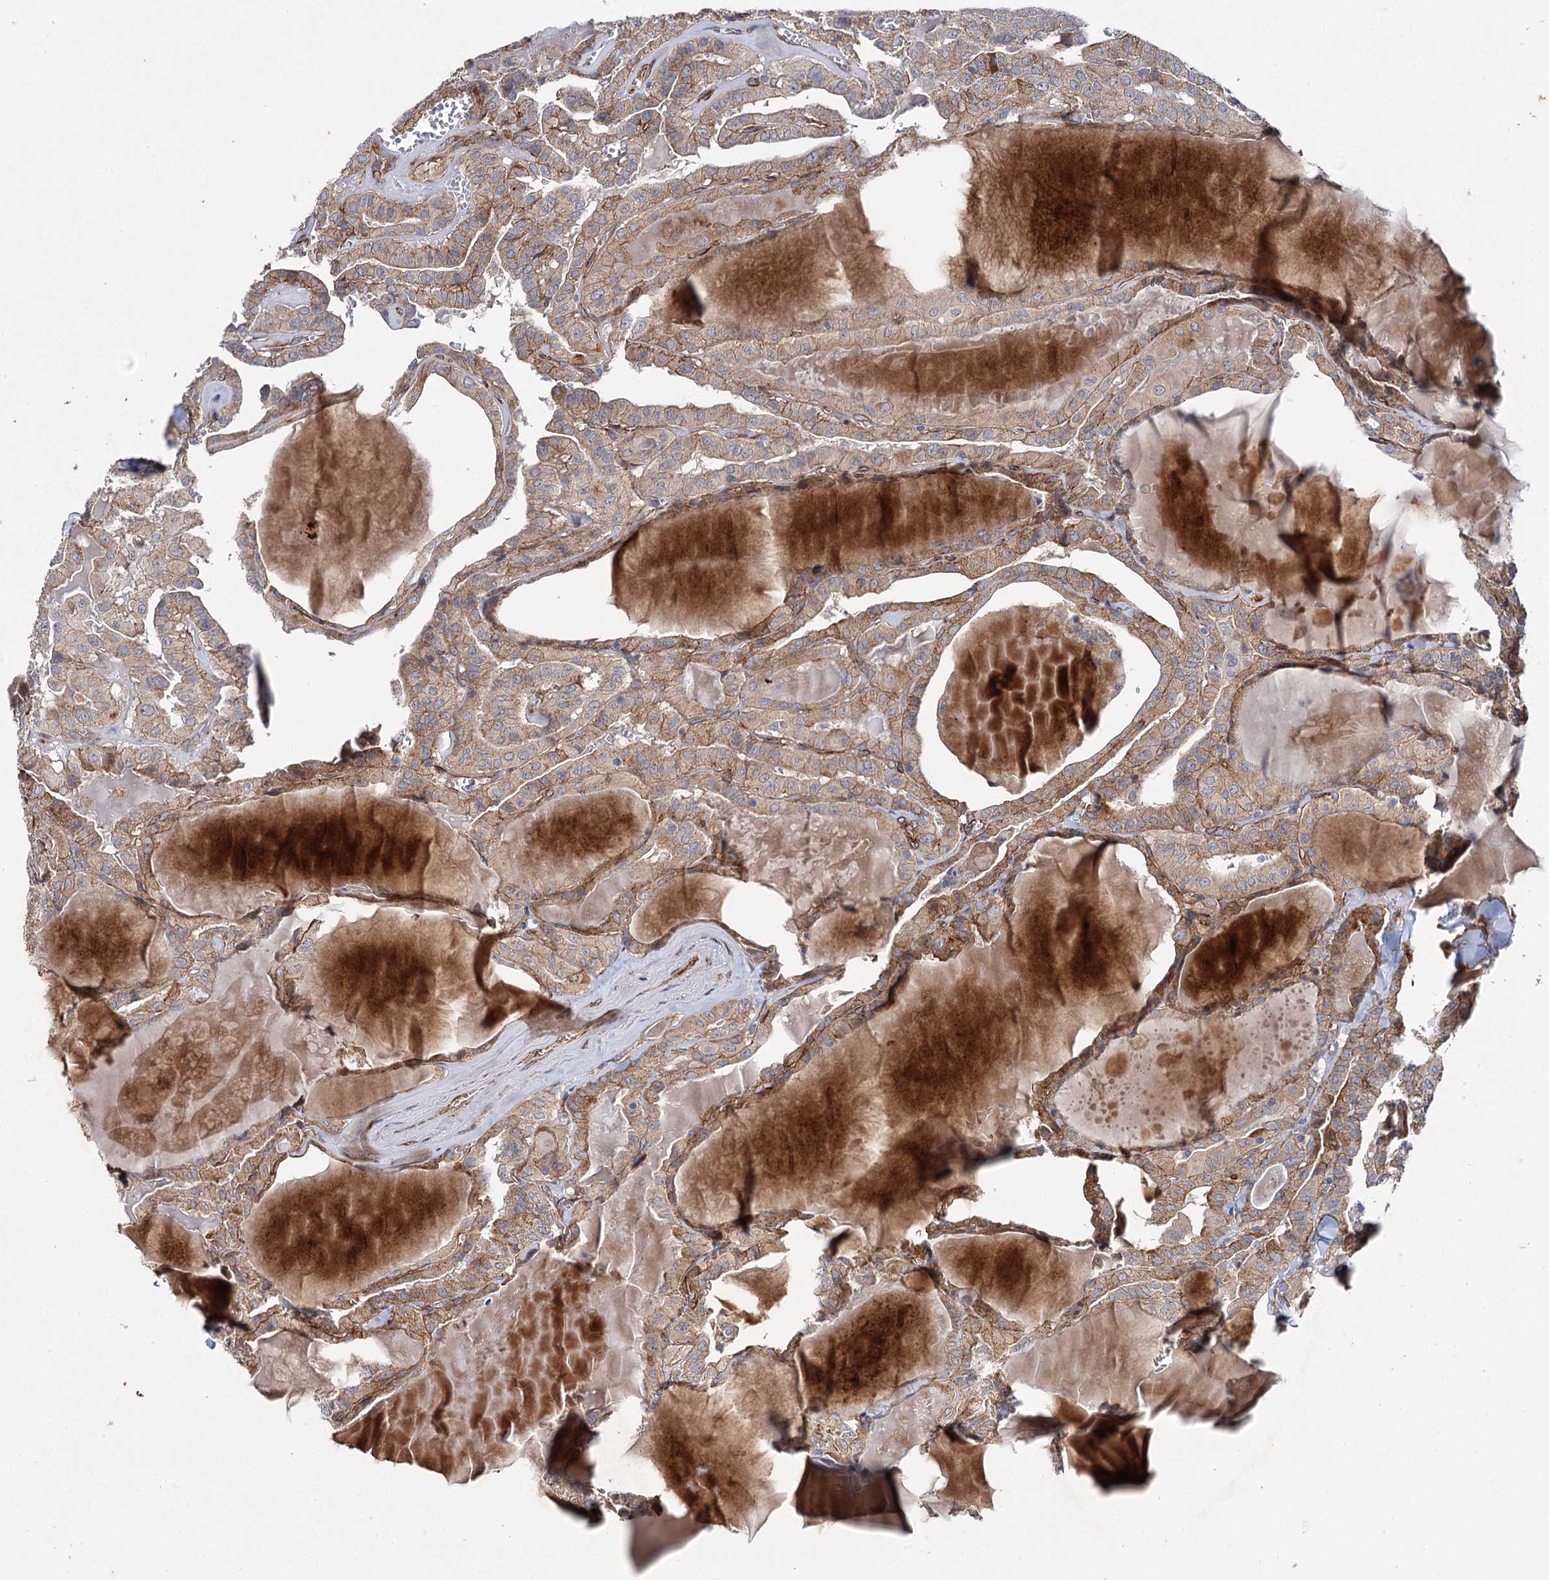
{"staining": {"intensity": "moderate", "quantity": ">75%", "location": "cytoplasmic/membranous"}, "tissue": "thyroid cancer", "cell_type": "Tumor cells", "image_type": "cancer", "snomed": [{"axis": "morphology", "description": "Papillary adenocarcinoma, NOS"}, {"axis": "topography", "description": "Thyroid gland"}], "caption": "The histopathology image demonstrates a brown stain indicating the presence of a protein in the cytoplasmic/membranous of tumor cells in thyroid cancer.", "gene": "SPATS2", "patient": {"sex": "male", "age": 52}}